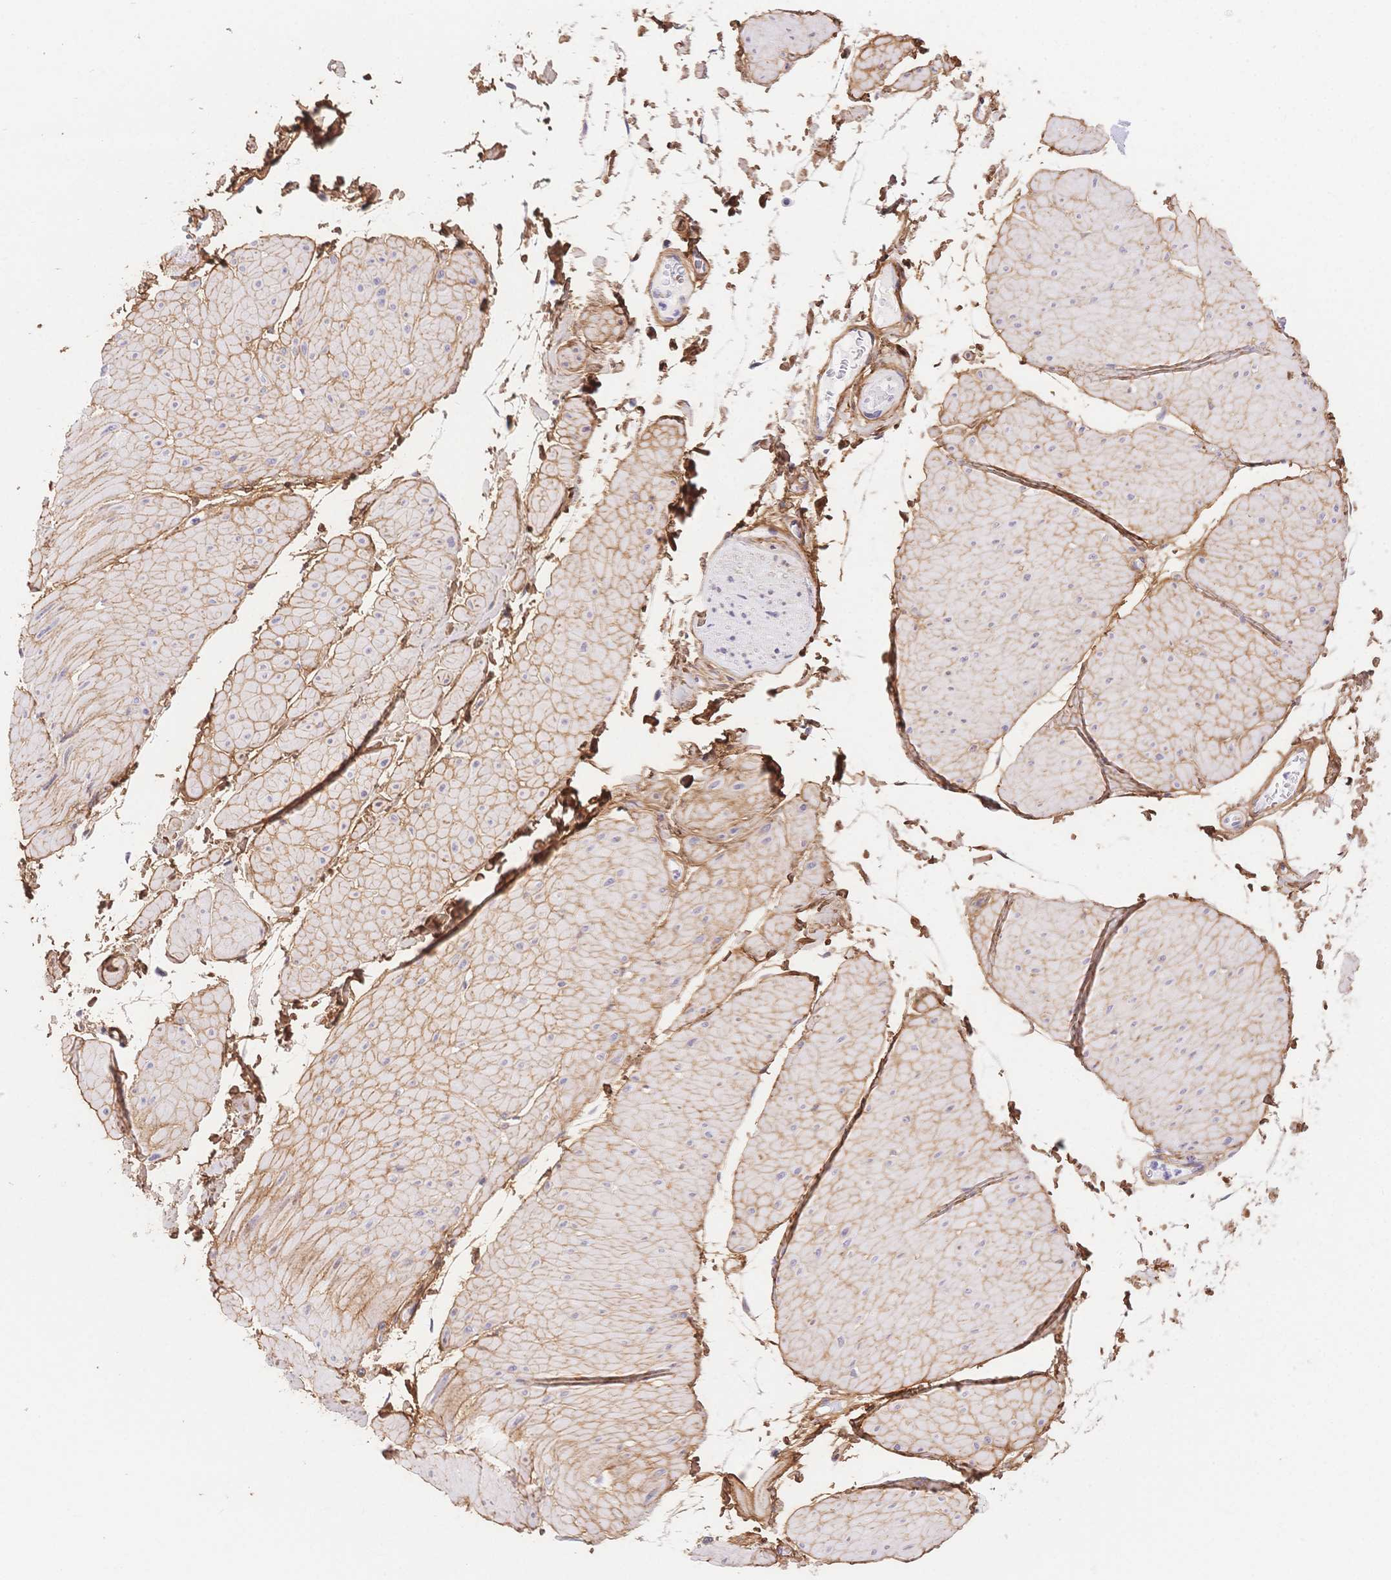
{"staining": {"intensity": "negative", "quantity": "none", "location": "none"}, "tissue": "adipose tissue", "cell_type": "Adipocytes", "image_type": "normal", "snomed": [{"axis": "morphology", "description": "Normal tissue, NOS"}, {"axis": "topography", "description": "Smooth muscle"}, {"axis": "topography", "description": "Peripheral nerve tissue"}], "caption": "Immunohistochemistry micrograph of normal adipose tissue stained for a protein (brown), which reveals no positivity in adipocytes.", "gene": "PDZD2", "patient": {"sex": "male", "age": 58}}